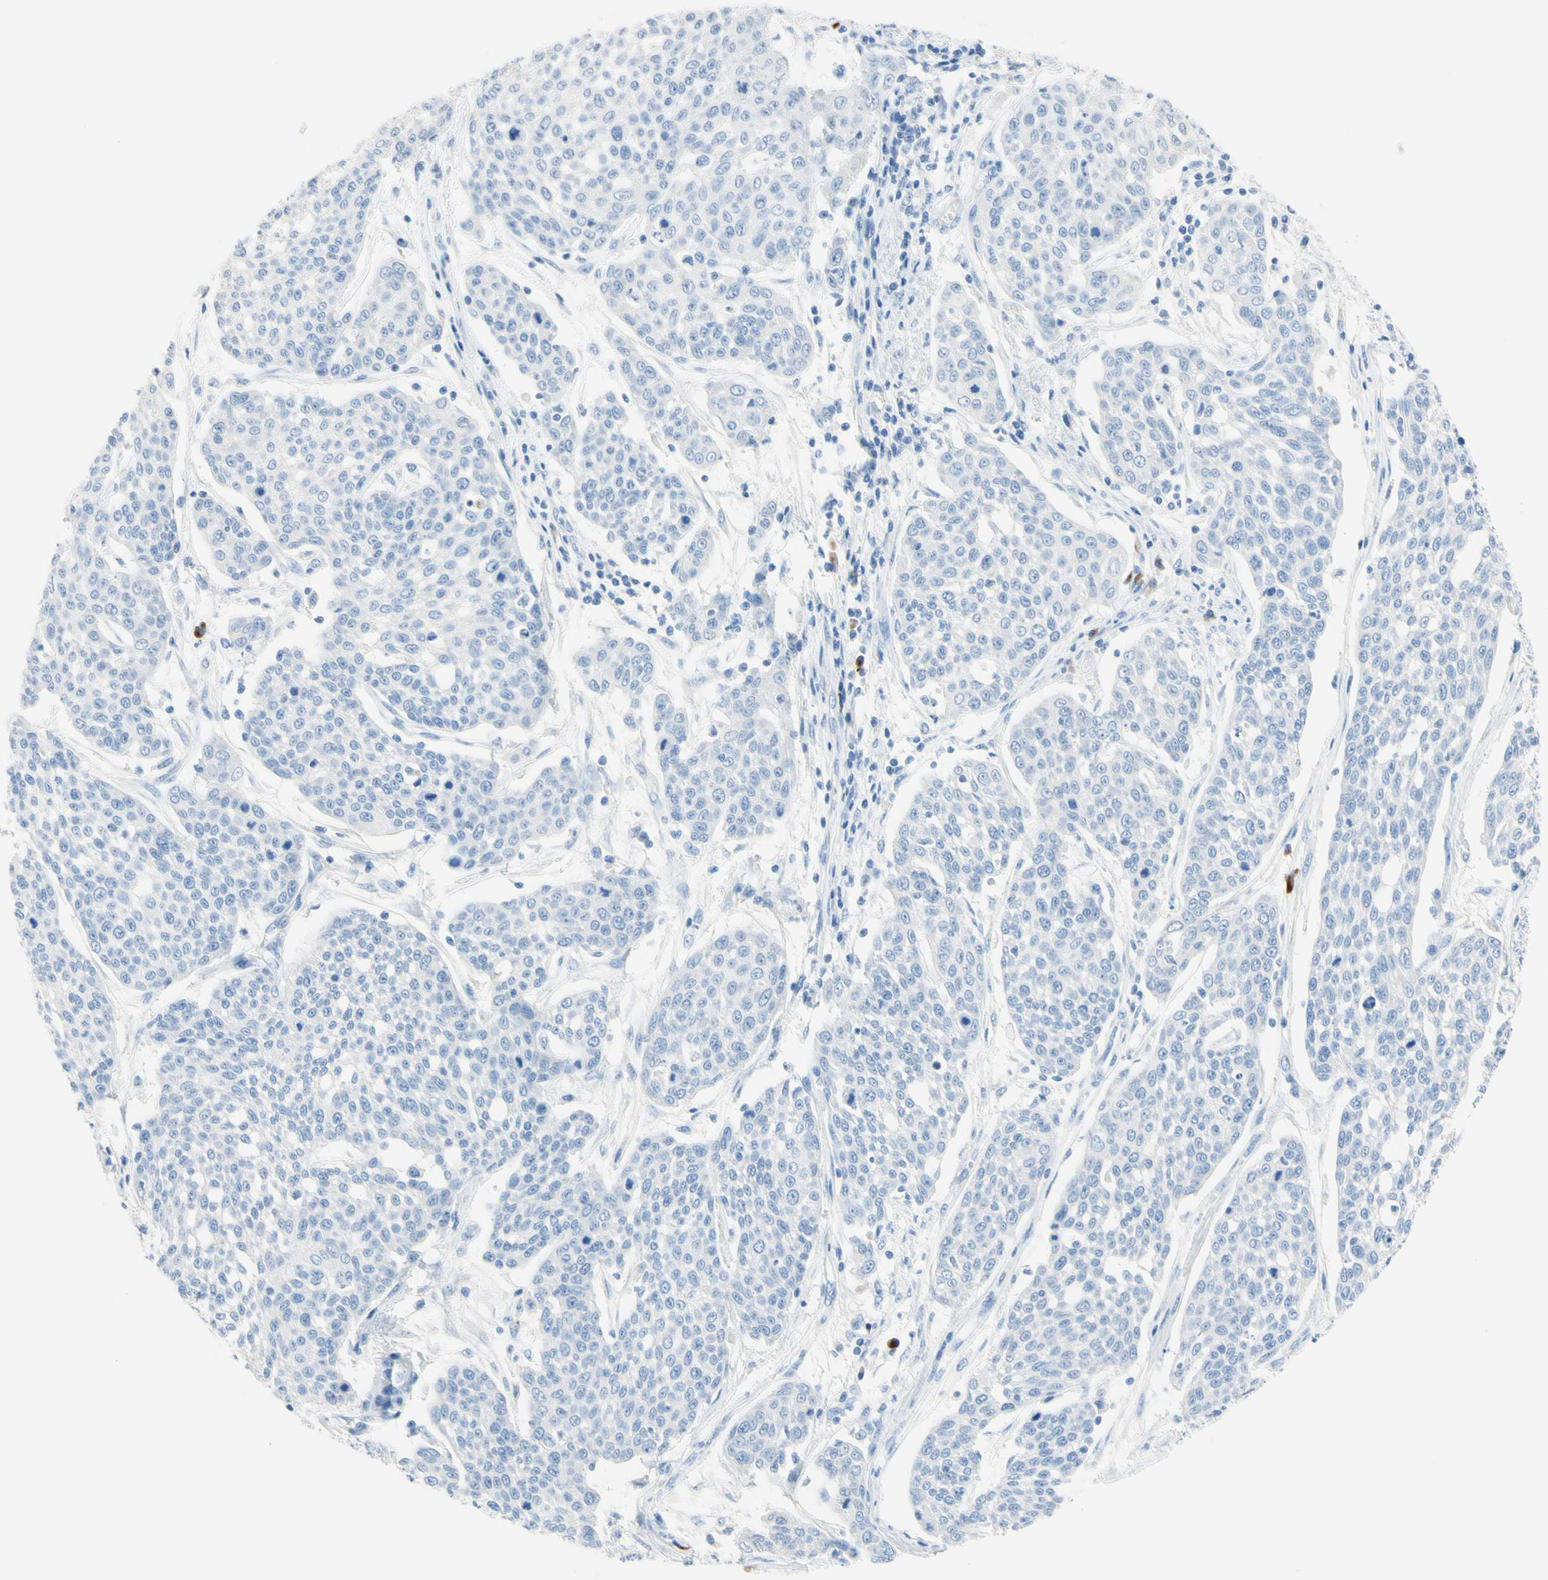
{"staining": {"intensity": "negative", "quantity": "none", "location": "none"}, "tissue": "cervical cancer", "cell_type": "Tumor cells", "image_type": "cancer", "snomed": [{"axis": "morphology", "description": "Squamous cell carcinoma, NOS"}, {"axis": "topography", "description": "Cervix"}], "caption": "A photomicrograph of squamous cell carcinoma (cervical) stained for a protein demonstrates no brown staining in tumor cells.", "gene": "IL6ST", "patient": {"sex": "female", "age": 34}}